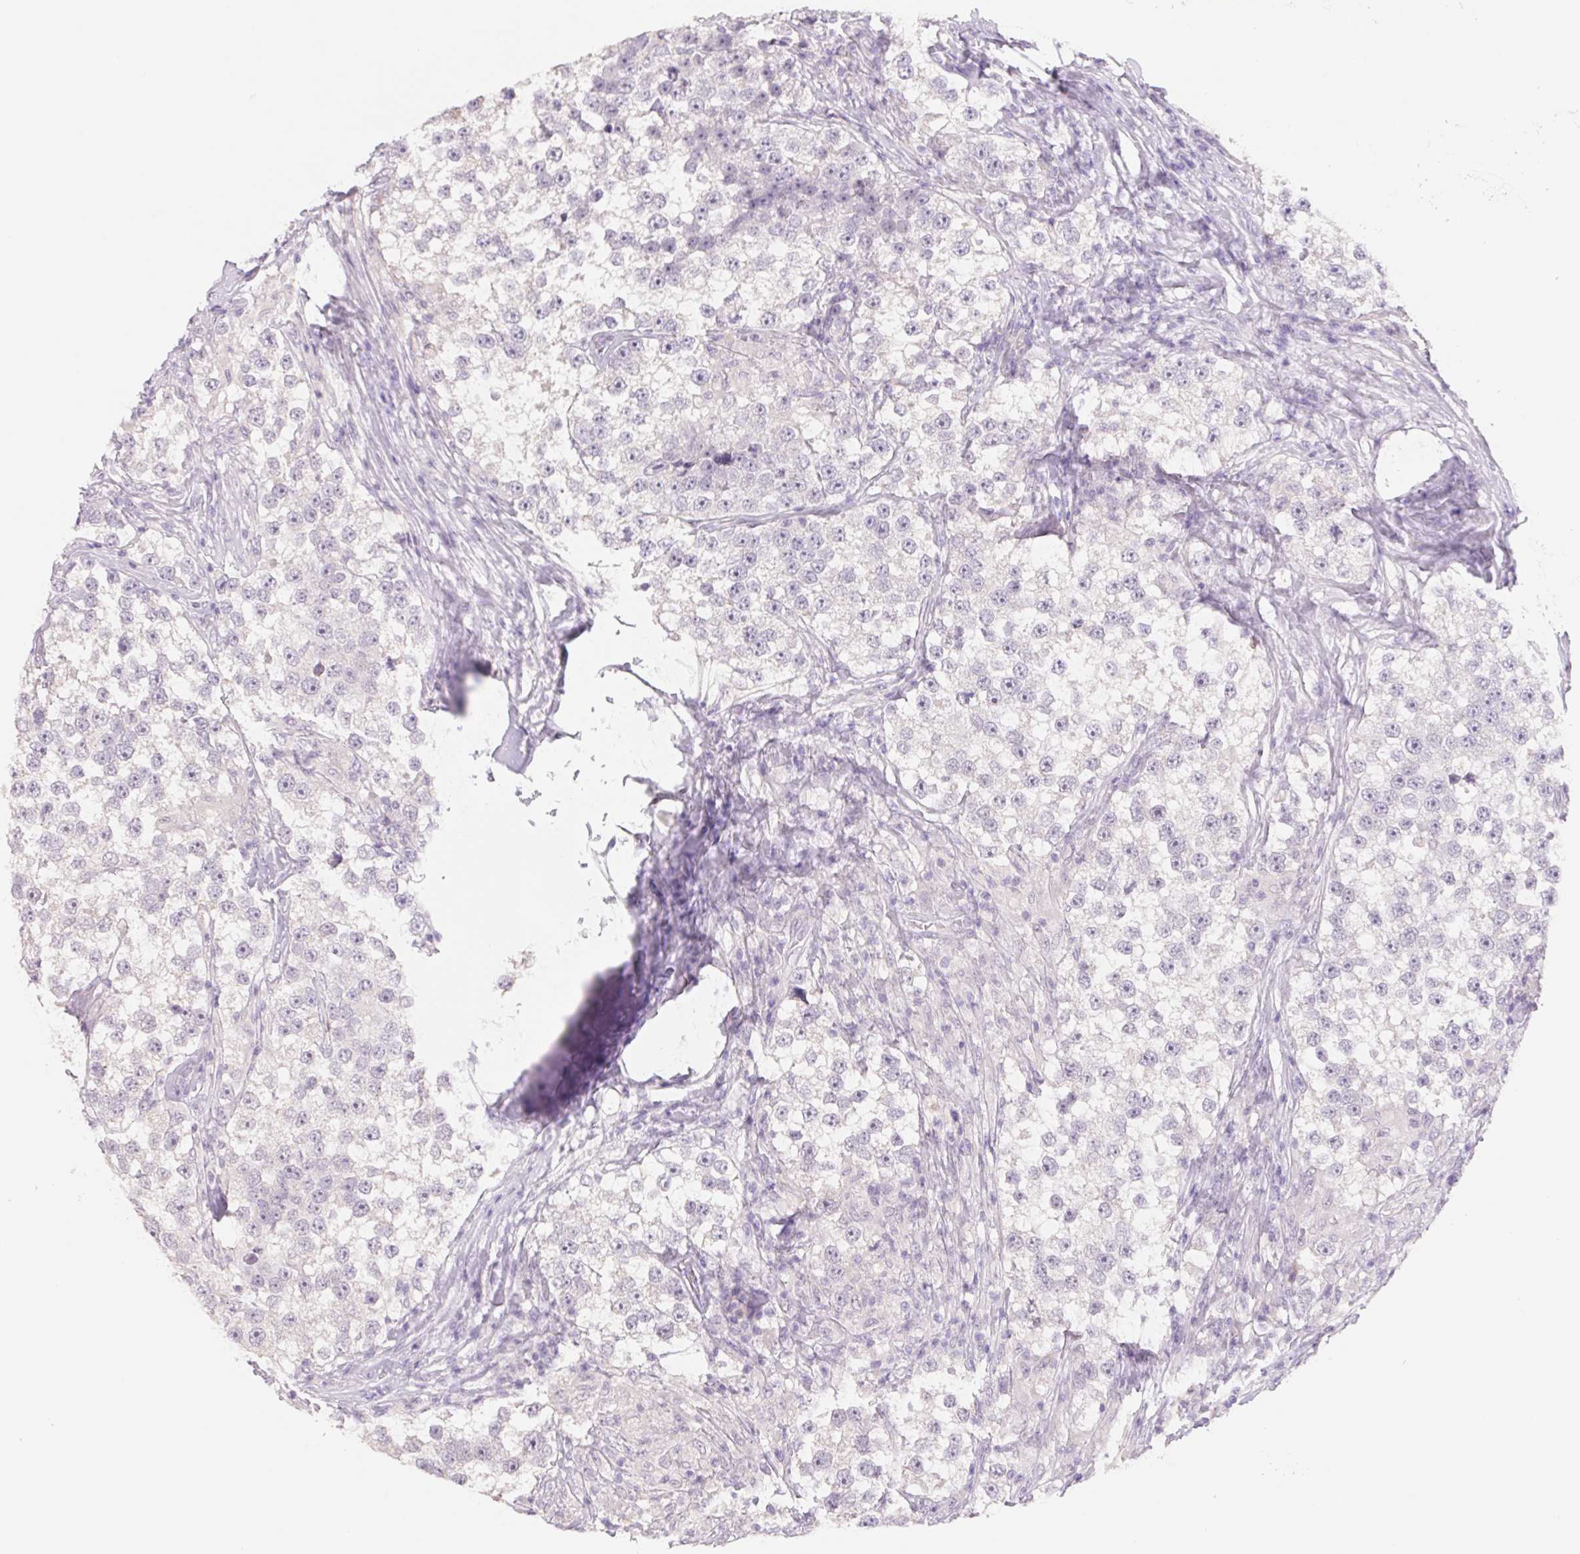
{"staining": {"intensity": "negative", "quantity": "none", "location": "none"}, "tissue": "testis cancer", "cell_type": "Tumor cells", "image_type": "cancer", "snomed": [{"axis": "morphology", "description": "Seminoma, NOS"}, {"axis": "topography", "description": "Testis"}], "caption": "Tumor cells show no significant staining in testis cancer (seminoma).", "gene": "PNMA8B", "patient": {"sex": "male", "age": 46}}